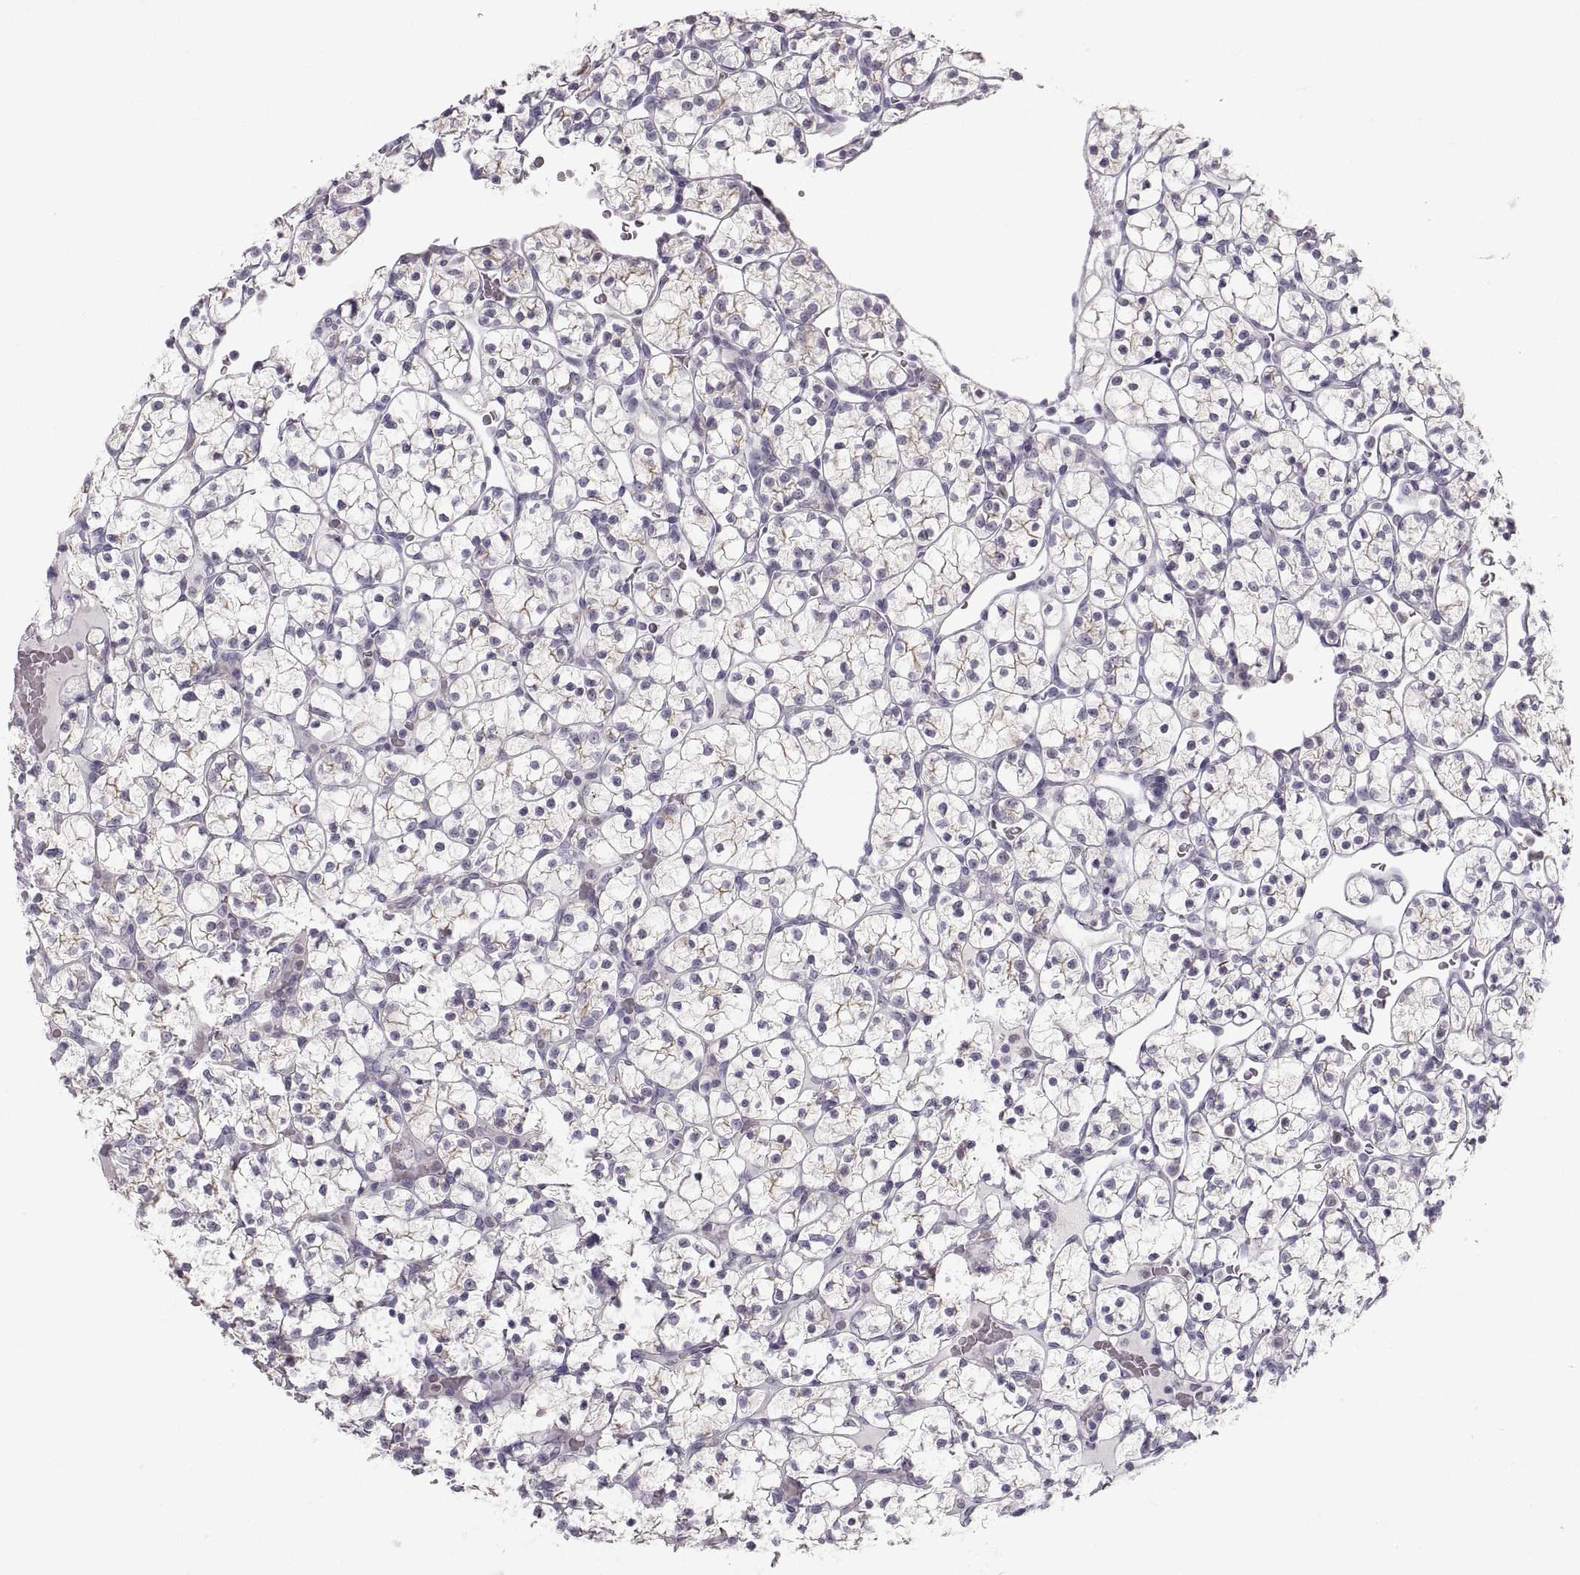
{"staining": {"intensity": "weak", "quantity": "<25%", "location": "cytoplasmic/membranous"}, "tissue": "renal cancer", "cell_type": "Tumor cells", "image_type": "cancer", "snomed": [{"axis": "morphology", "description": "Adenocarcinoma, NOS"}, {"axis": "topography", "description": "Kidney"}], "caption": "An image of renal cancer (adenocarcinoma) stained for a protein reveals no brown staining in tumor cells.", "gene": "ZNF185", "patient": {"sex": "female", "age": 89}}